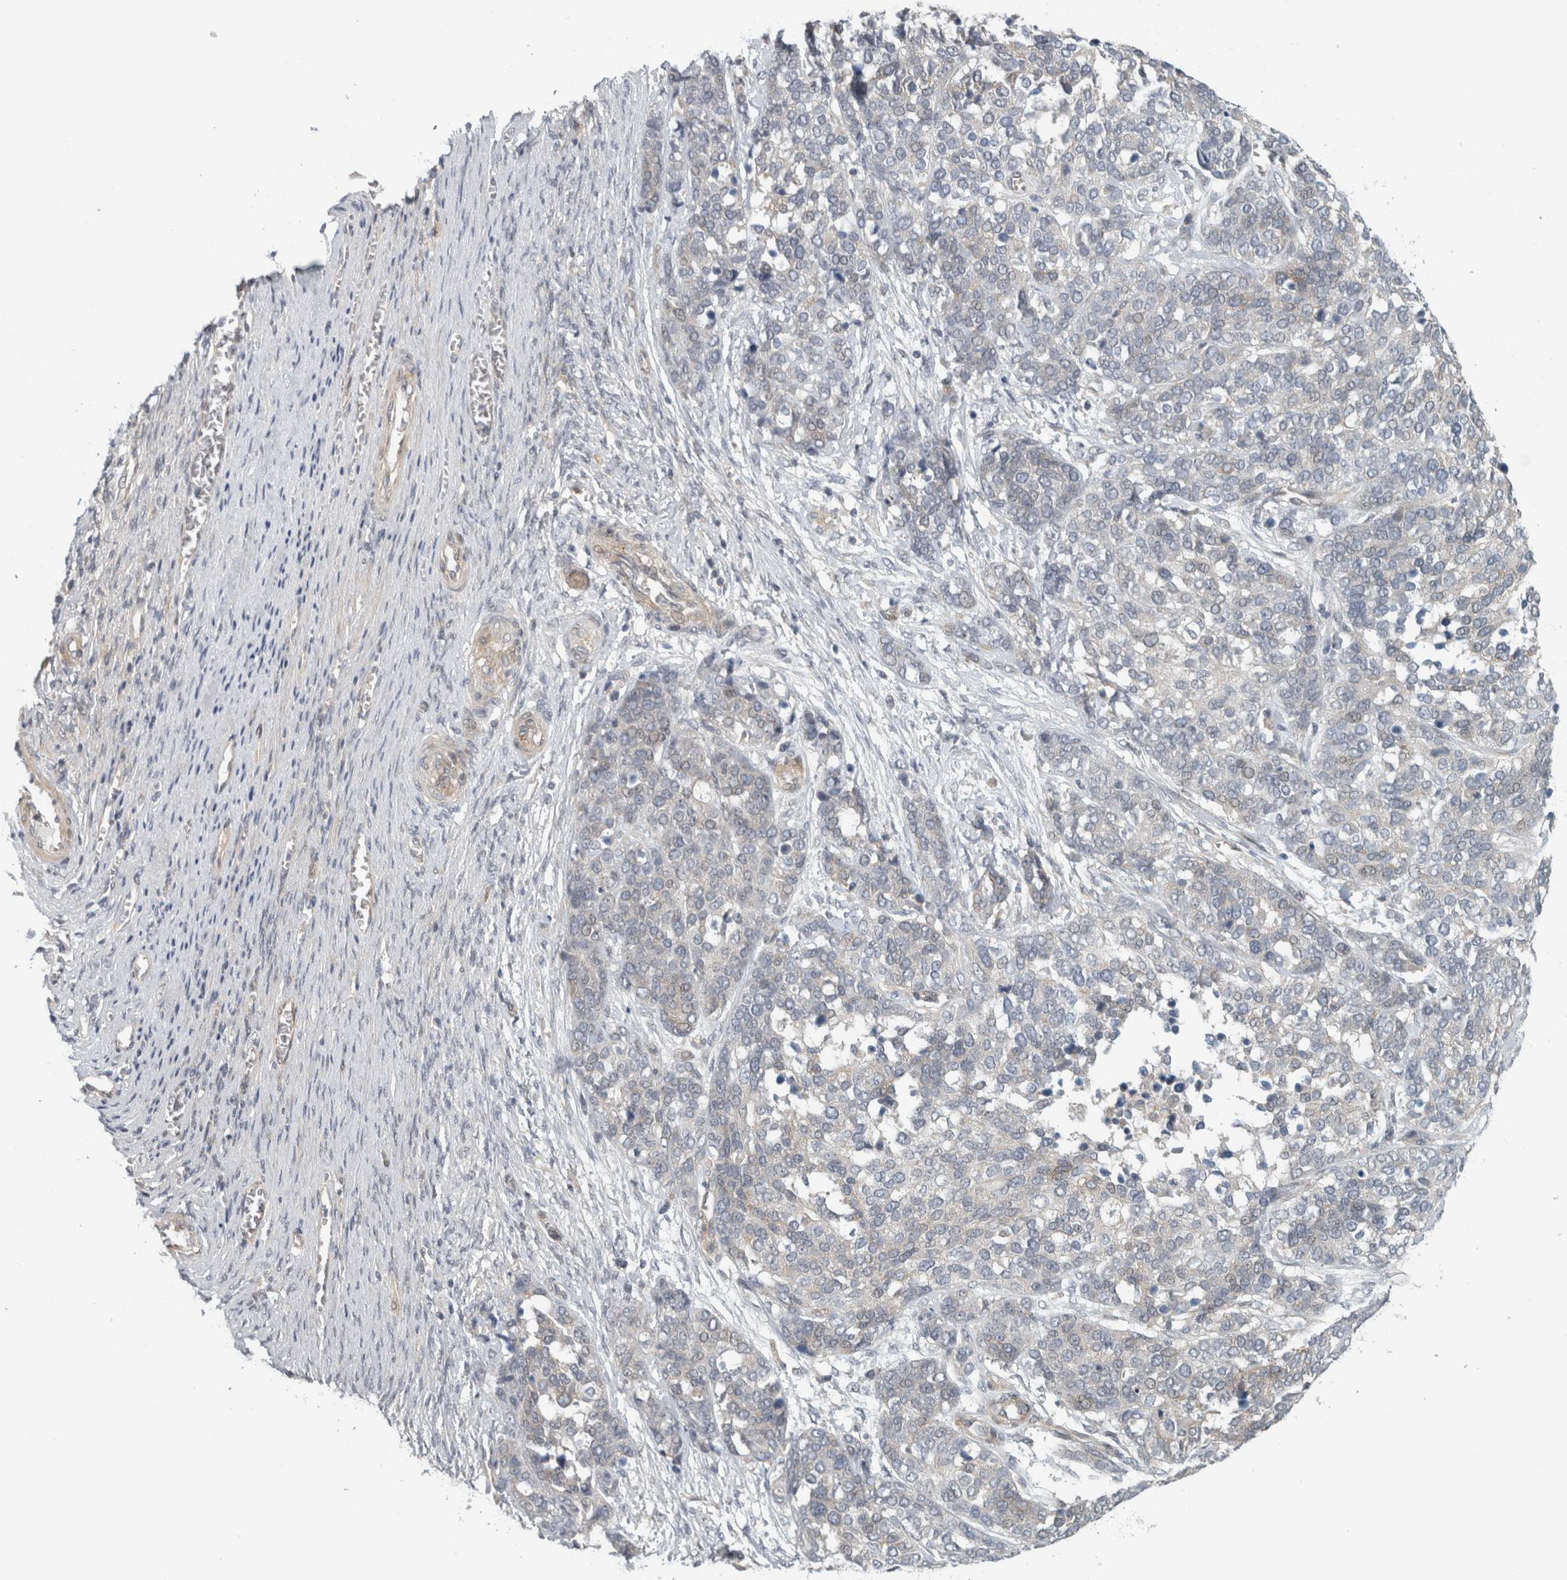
{"staining": {"intensity": "negative", "quantity": "none", "location": "none"}, "tissue": "ovarian cancer", "cell_type": "Tumor cells", "image_type": "cancer", "snomed": [{"axis": "morphology", "description": "Cystadenocarcinoma, serous, NOS"}, {"axis": "topography", "description": "Ovary"}], "caption": "Immunohistochemistry of ovarian cancer (serous cystadenocarcinoma) shows no positivity in tumor cells.", "gene": "ZNF804B", "patient": {"sex": "female", "age": 44}}